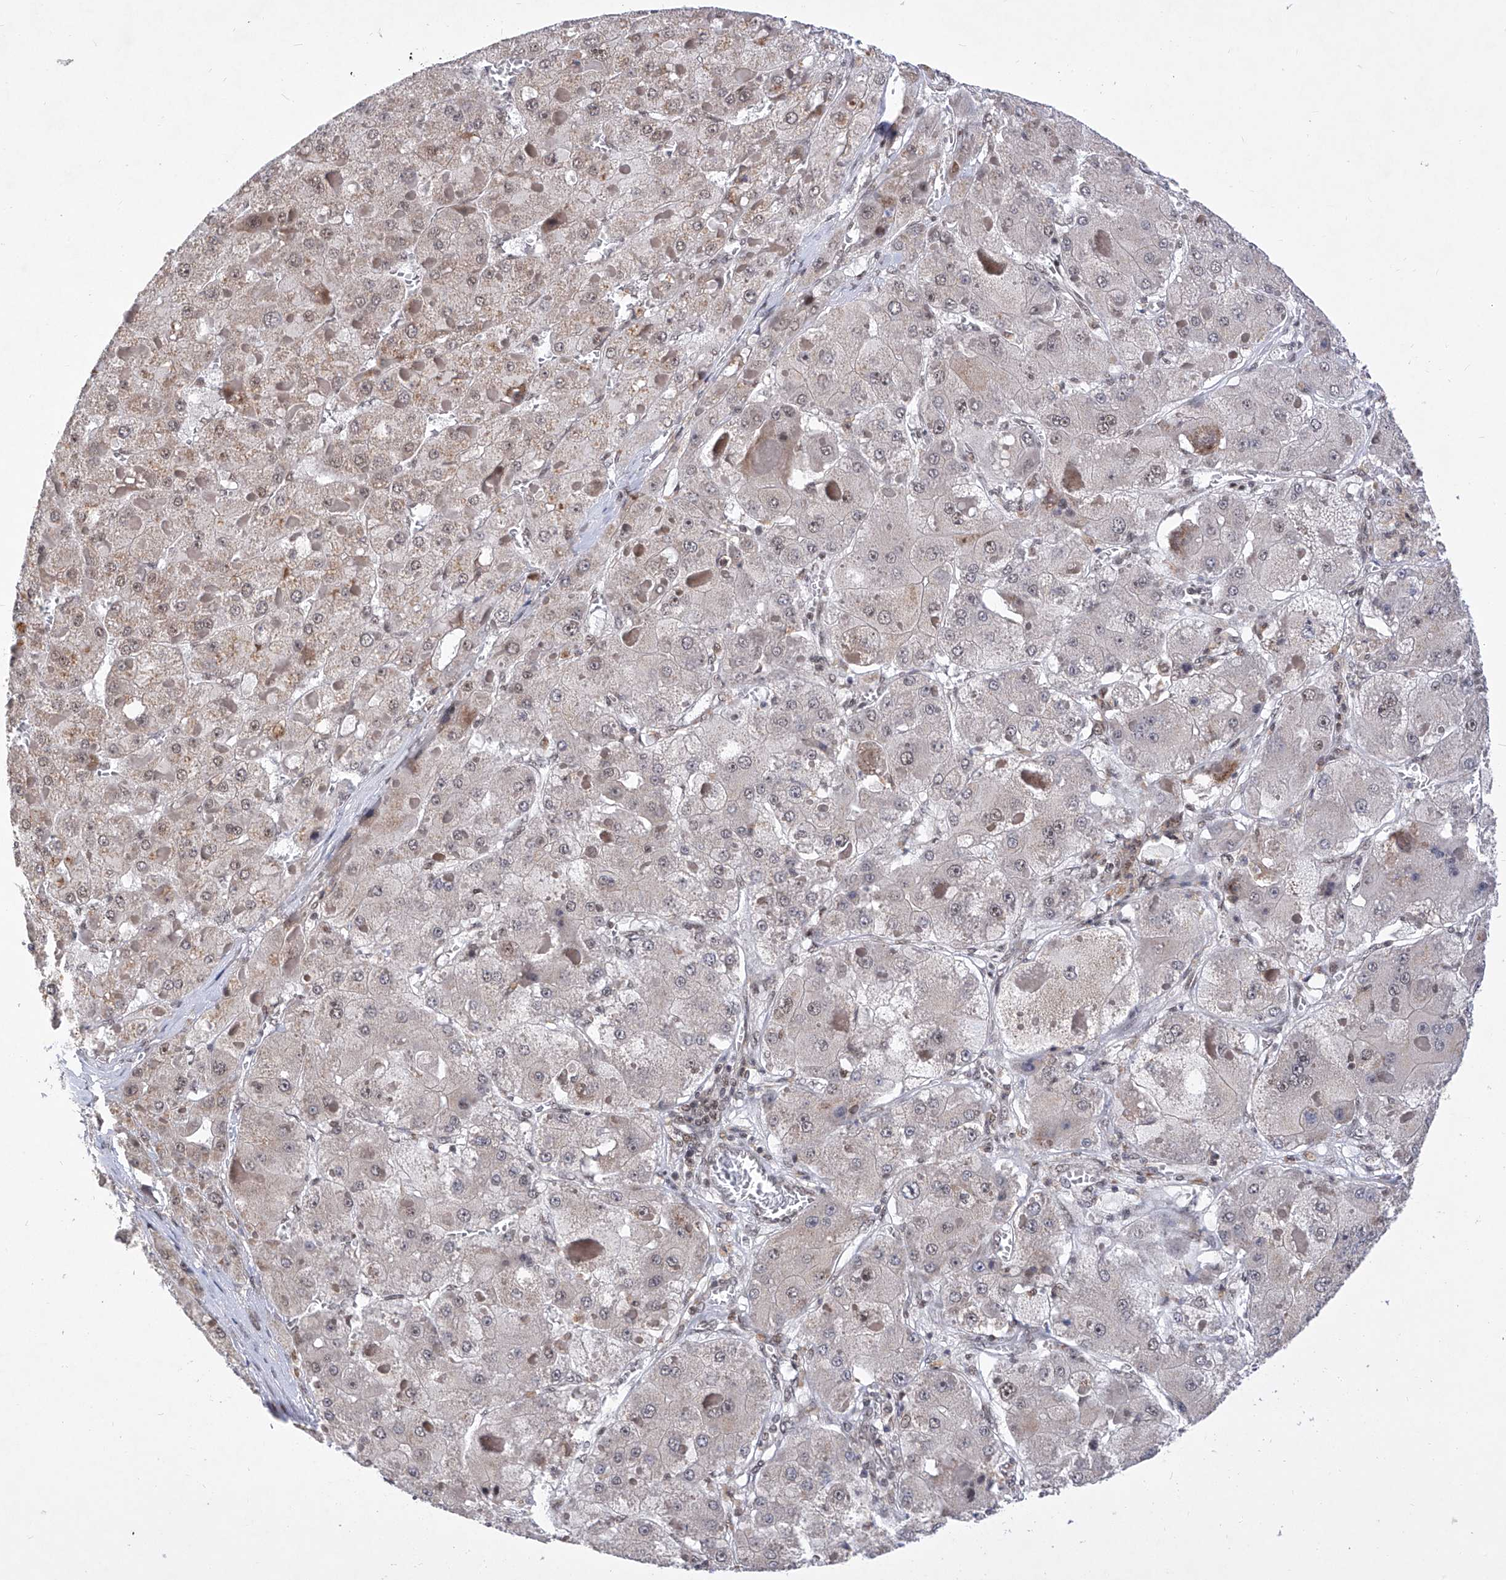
{"staining": {"intensity": "weak", "quantity": "<25%", "location": "nuclear"}, "tissue": "liver cancer", "cell_type": "Tumor cells", "image_type": "cancer", "snomed": [{"axis": "morphology", "description": "Carcinoma, Hepatocellular, NOS"}, {"axis": "topography", "description": "Liver"}], "caption": "This is a histopathology image of immunohistochemistry staining of hepatocellular carcinoma (liver), which shows no staining in tumor cells.", "gene": "RAD54L", "patient": {"sex": "female", "age": 73}}